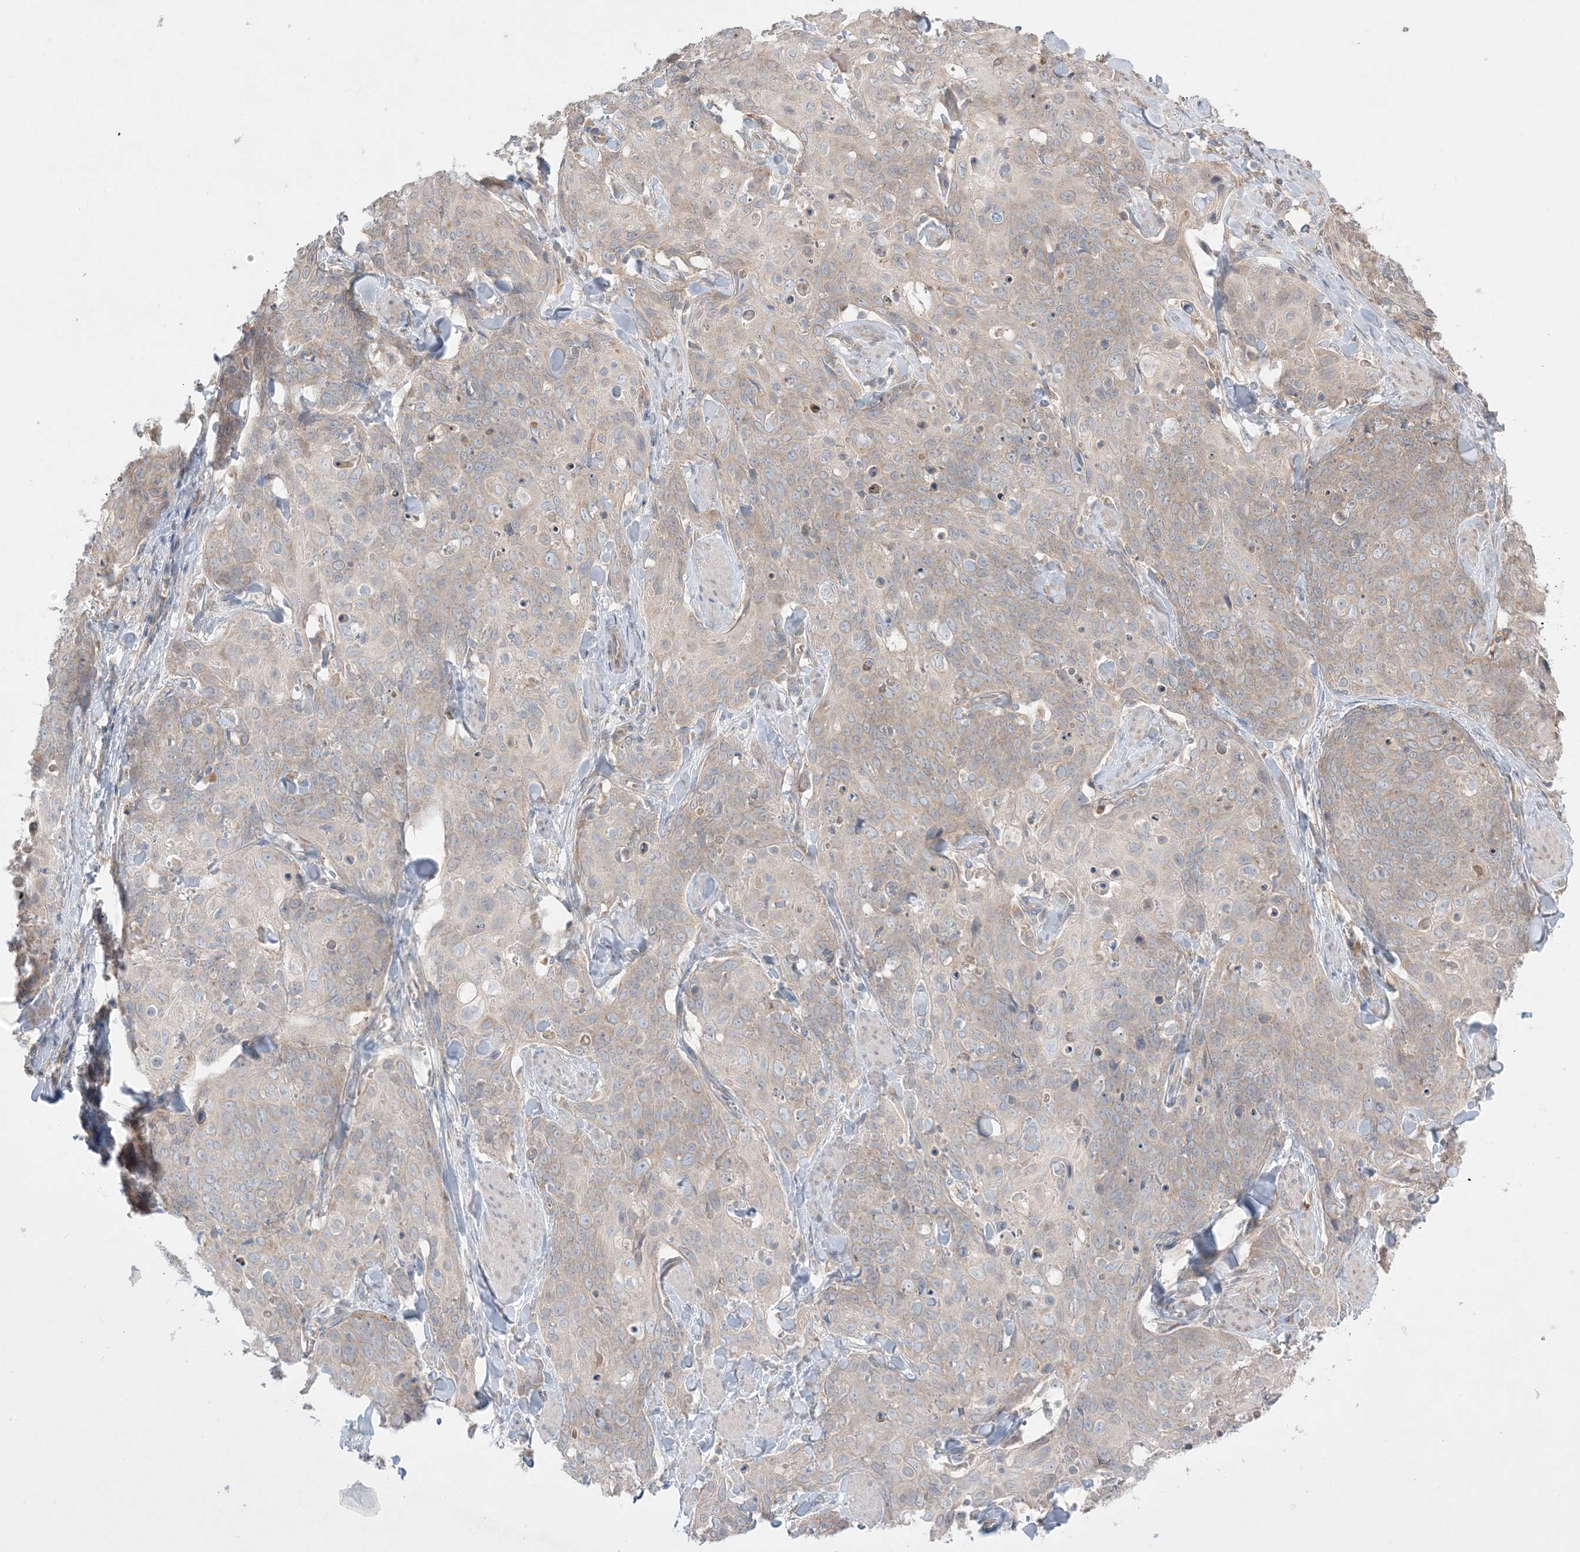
{"staining": {"intensity": "weak", "quantity": "25%-75%", "location": "cytoplasmic/membranous"}, "tissue": "skin cancer", "cell_type": "Tumor cells", "image_type": "cancer", "snomed": [{"axis": "morphology", "description": "Squamous cell carcinoma, NOS"}, {"axis": "topography", "description": "Skin"}, {"axis": "topography", "description": "Vulva"}], "caption": "Squamous cell carcinoma (skin) stained with a protein marker reveals weak staining in tumor cells.", "gene": "MMGT1", "patient": {"sex": "female", "age": 85}}